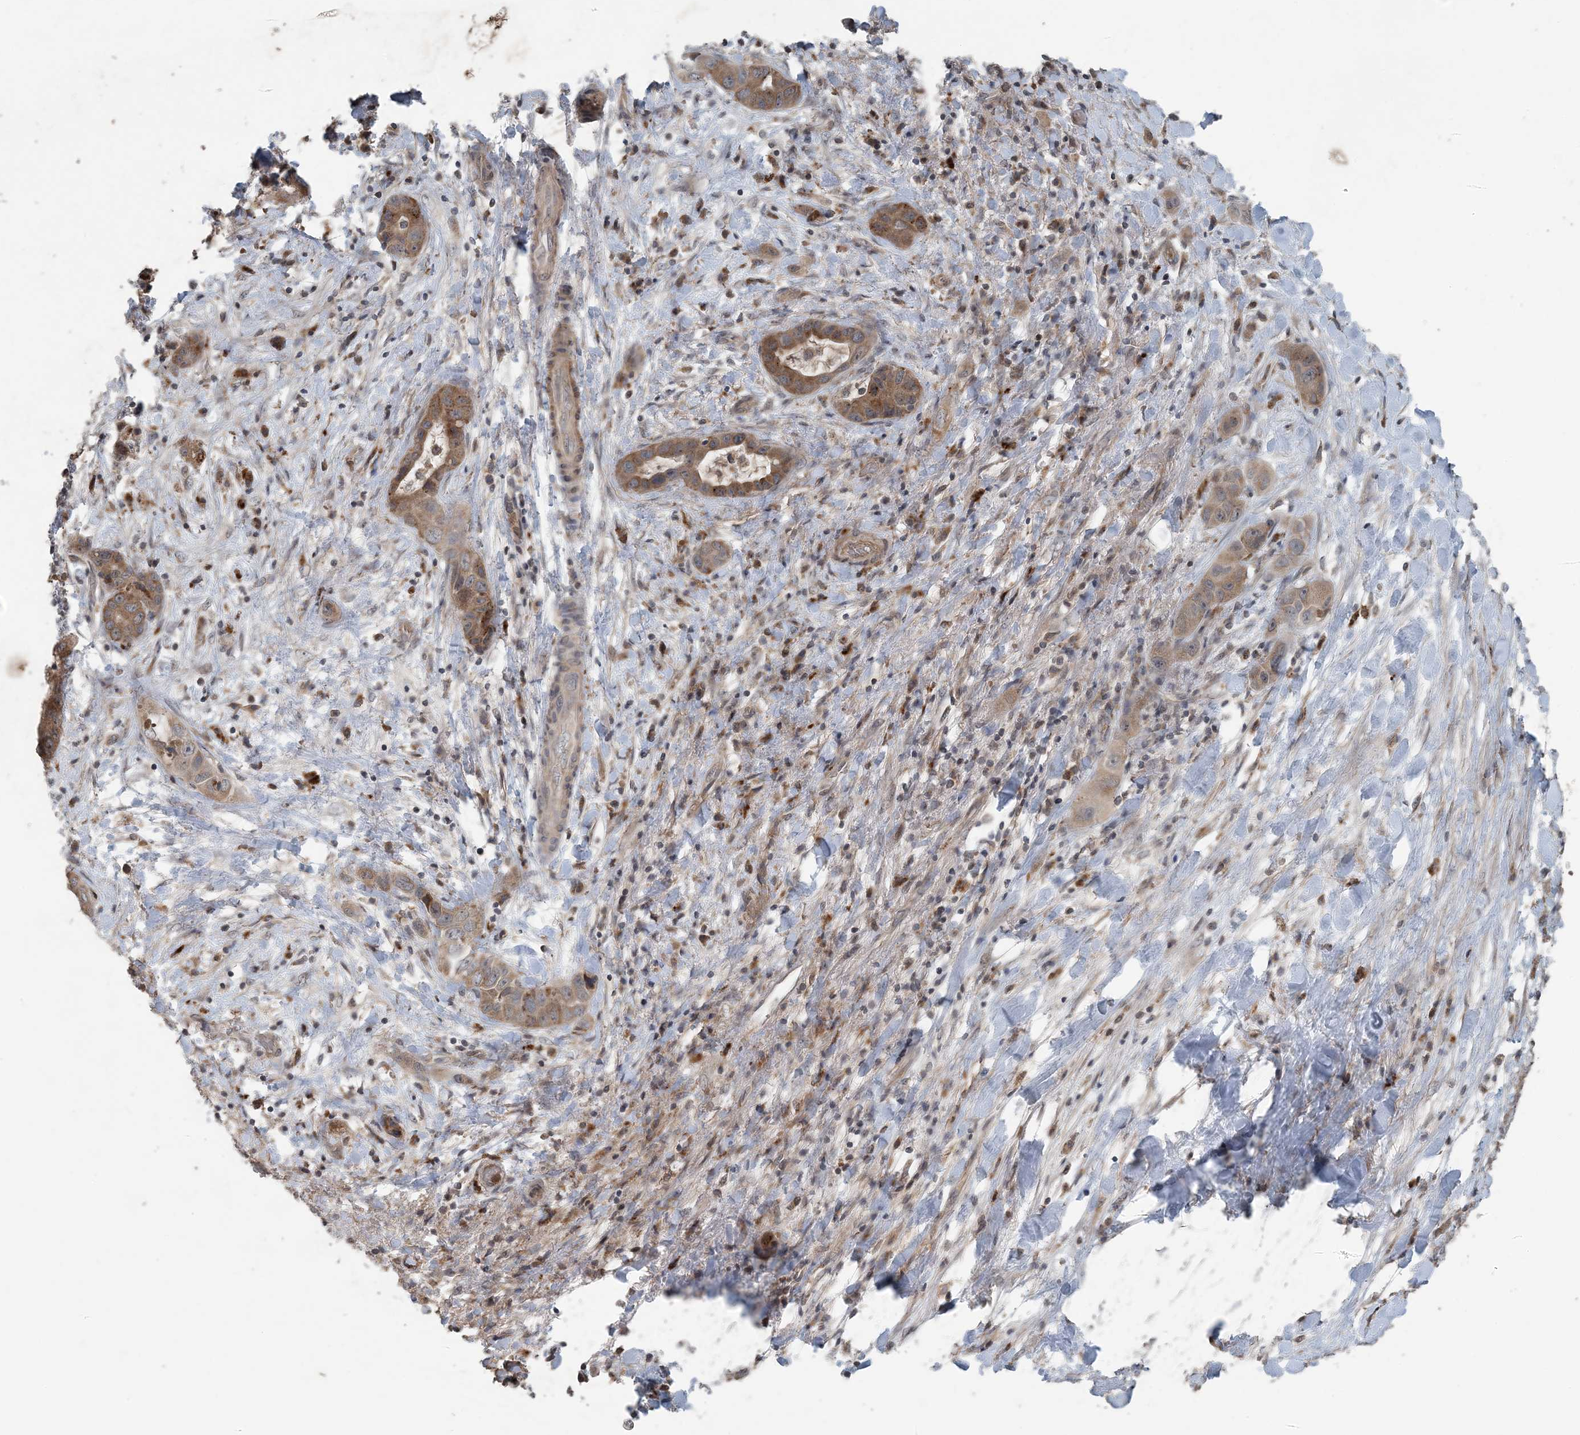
{"staining": {"intensity": "moderate", "quantity": ">75%", "location": "cytoplasmic/membranous"}, "tissue": "liver cancer", "cell_type": "Tumor cells", "image_type": "cancer", "snomed": [{"axis": "morphology", "description": "Cholangiocarcinoma"}, {"axis": "topography", "description": "Liver"}], "caption": "This image displays liver cancer (cholangiocarcinoma) stained with immunohistochemistry to label a protein in brown. The cytoplasmic/membranous of tumor cells show moderate positivity for the protein. Nuclei are counter-stained blue.", "gene": "MYO9B", "patient": {"sex": "female", "age": 52}}